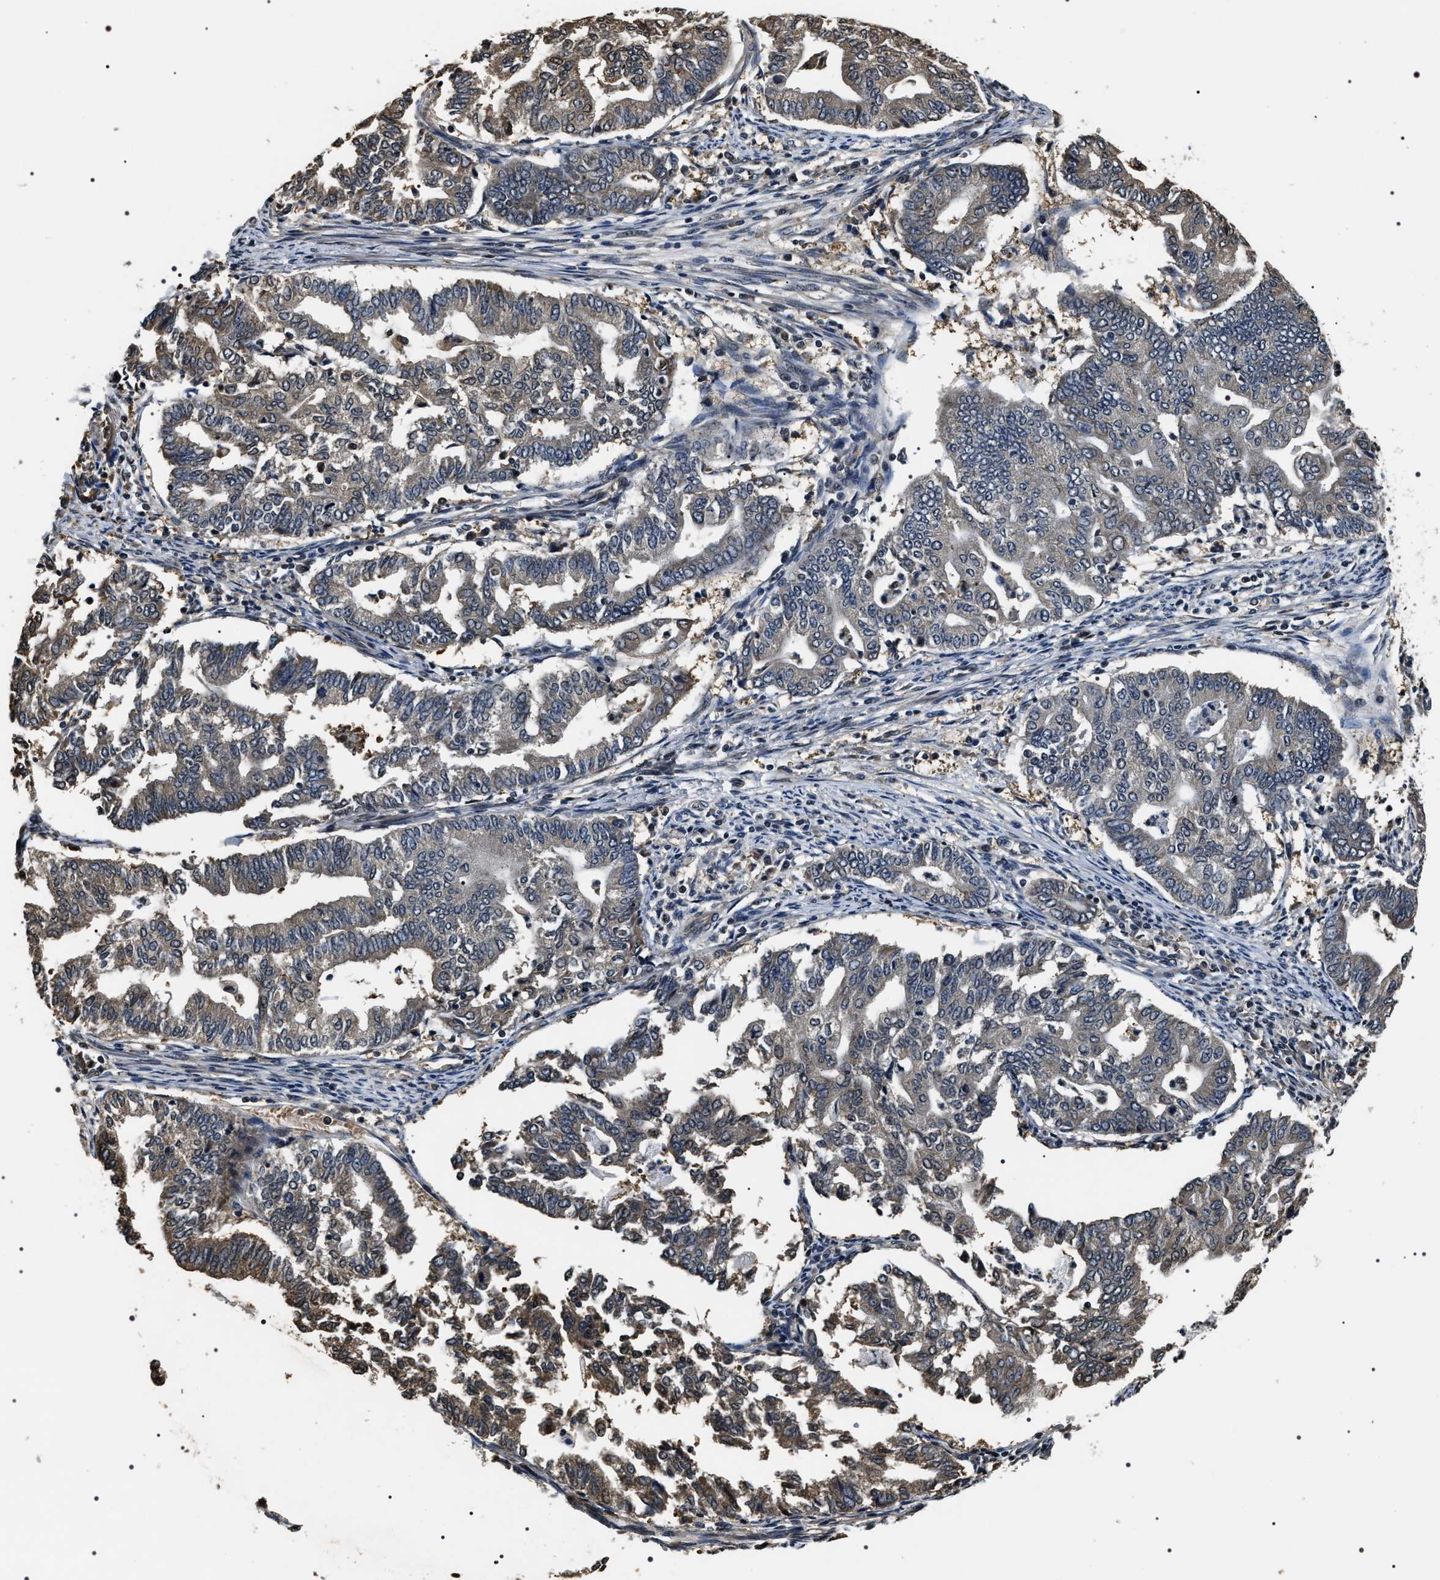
{"staining": {"intensity": "weak", "quantity": "25%-75%", "location": "cytoplasmic/membranous"}, "tissue": "endometrial cancer", "cell_type": "Tumor cells", "image_type": "cancer", "snomed": [{"axis": "morphology", "description": "Adenocarcinoma, NOS"}, {"axis": "topography", "description": "Endometrium"}], "caption": "Immunohistochemistry of human adenocarcinoma (endometrial) exhibits low levels of weak cytoplasmic/membranous expression in about 25%-75% of tumor cells.", "gene": "ARHGAP22", "patient": {"sex": "female", "age": 79}}